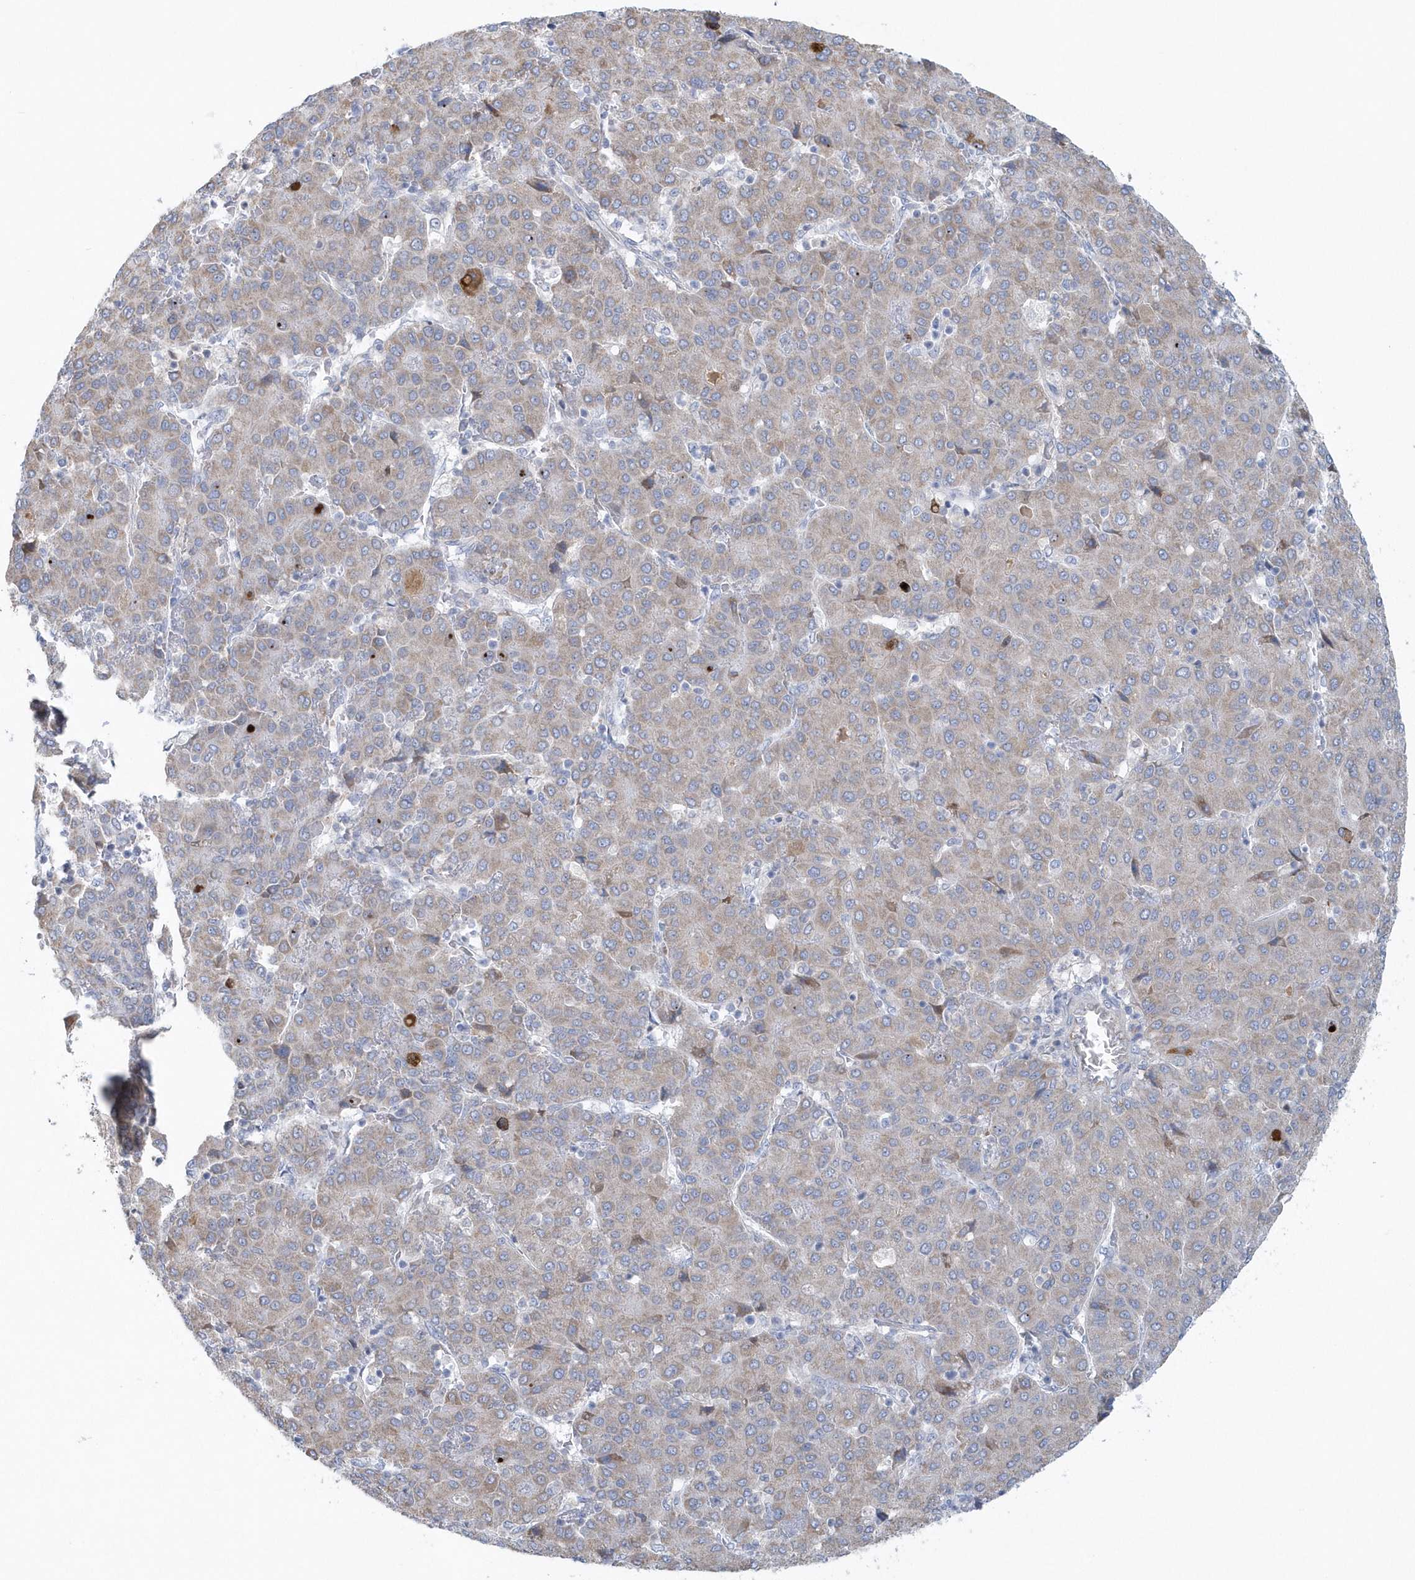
{"staining": {"intensity": "weak", "quantity": "<25%", "location": "cytoplasmic/membranous"}, "tissue": "liver cancer", "cell_type": "Tumor cells", "image_type": "cancer", "snomed": [{"axis": "morphology", "description": "Carcinoma, Hepatocellular, NOS"}, {"axis": "topography", "description": "Liver"}], "caption": "Immunohistochemistry of liver hepatocellular carcinoma reveals no expression in tumor cells.", "gene": "SPATA18", "patient": {"sex": "male", "age": 65}}